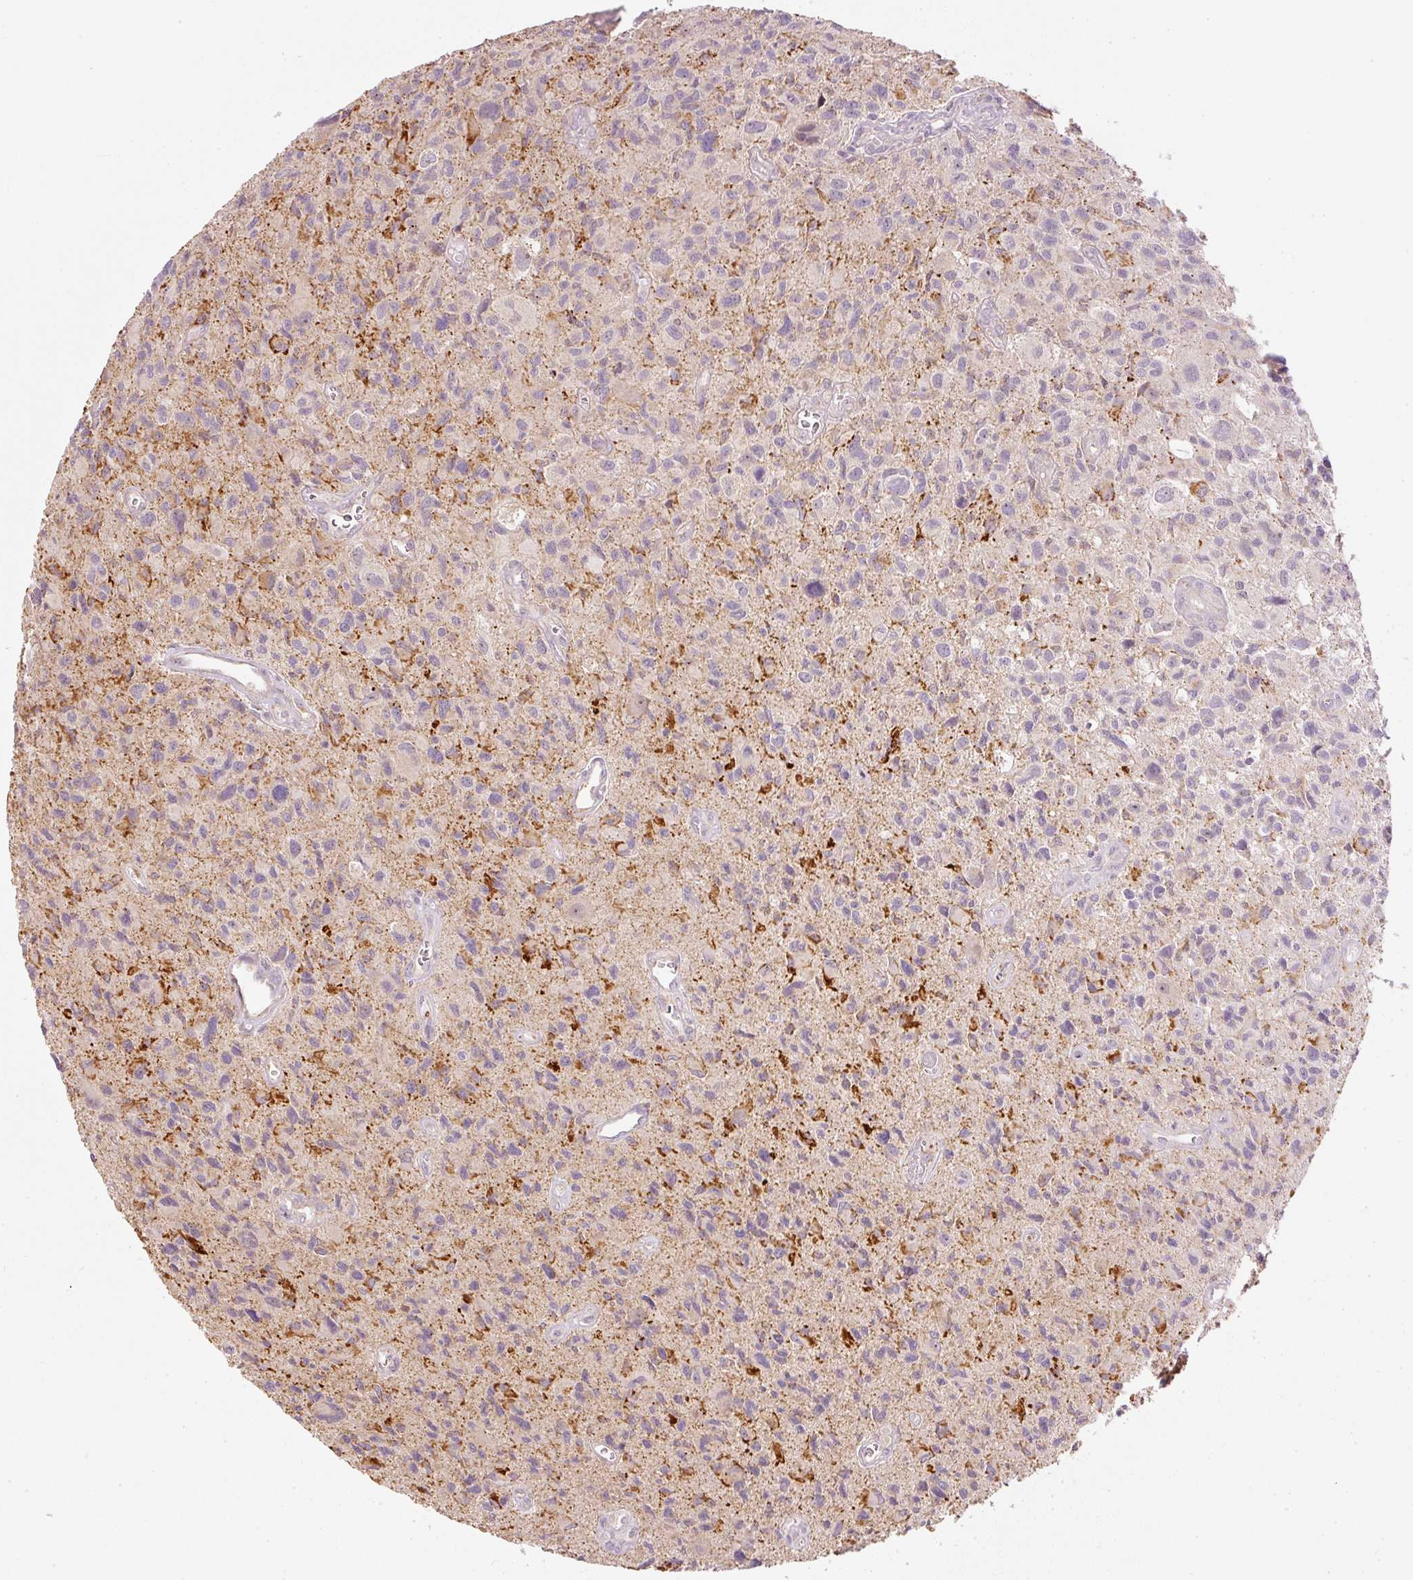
{"staining": {"intensity": "weak", "quantity": "<25%", "location": "cytoplasmic/membranous"}, "tissue": "glioma", "cell_type": "Tumor cells", "image_type": "cancer", "snomed": [{"axis": "morphology", "description": "Glioma, malignant, High grade"}, {"axis": "topography", "description": "Brain"}], "caption": "Malignant glioma (high-grade) was stained to show a protein in brown. There is no significant staining in tumor cells.", "gene": "MTHFD1L", "patient": {"sex": "male", "age": 76}}